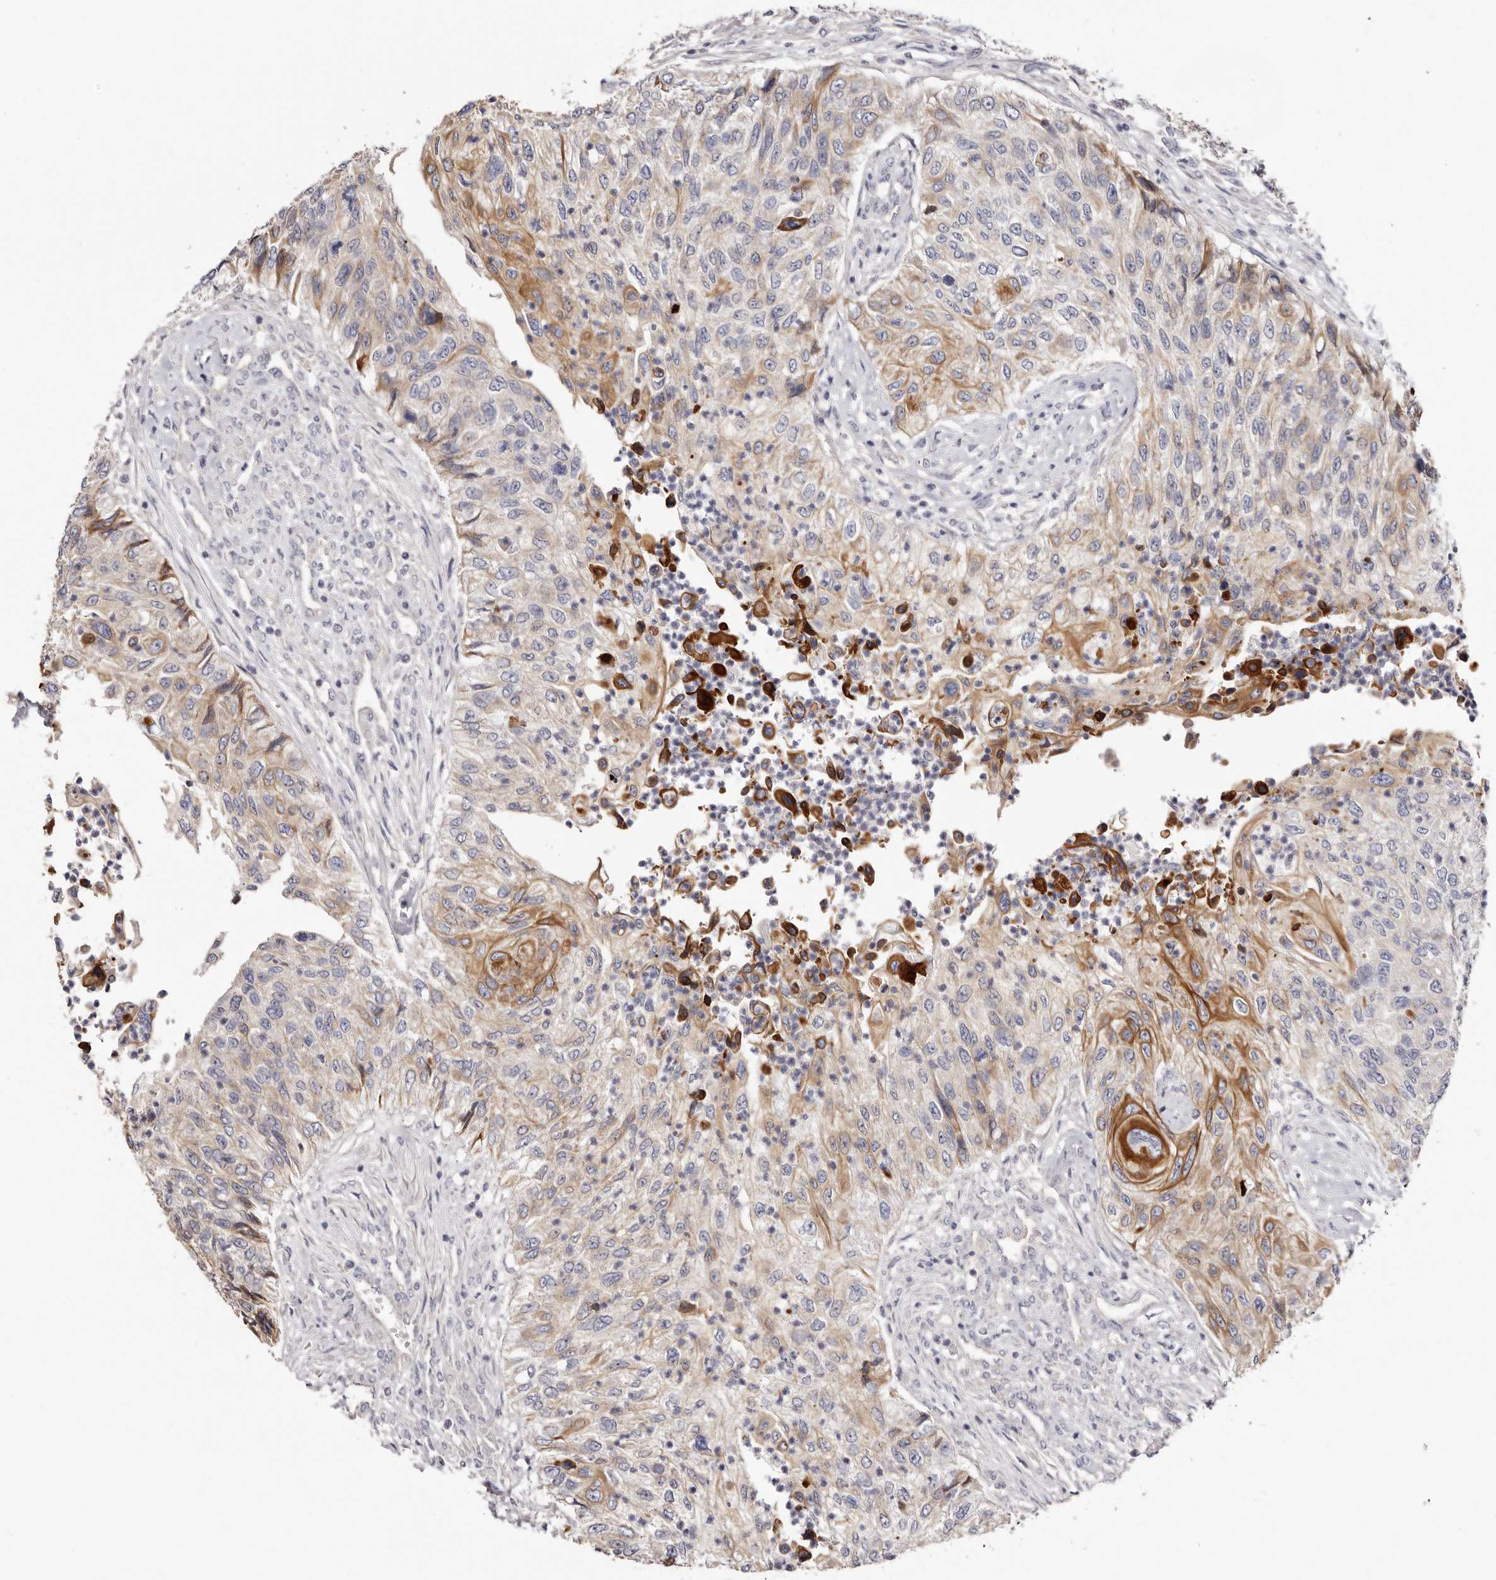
{"staining": {"intensity": "moderate", "quantity": "25%-75%", "location": "cytoplasmic/membranous"}, "tissue": "urothelial cancer", "cell_type": "Tumor cells", "image_type": "cancer", "snomed": [{"axis": "morphology", "description": "Urothelial carcinoma, High grade"}, {"axis": "topography", "description": "Urinary bladder"}], "caption": "Human urothelial cancer stained with a brown dye shows moderate cytoplasmic/membranous positive staining in about 25%-75% of tumor cells.", "gene": "STK16", "patient": {"sex": "female", "age": 60}}